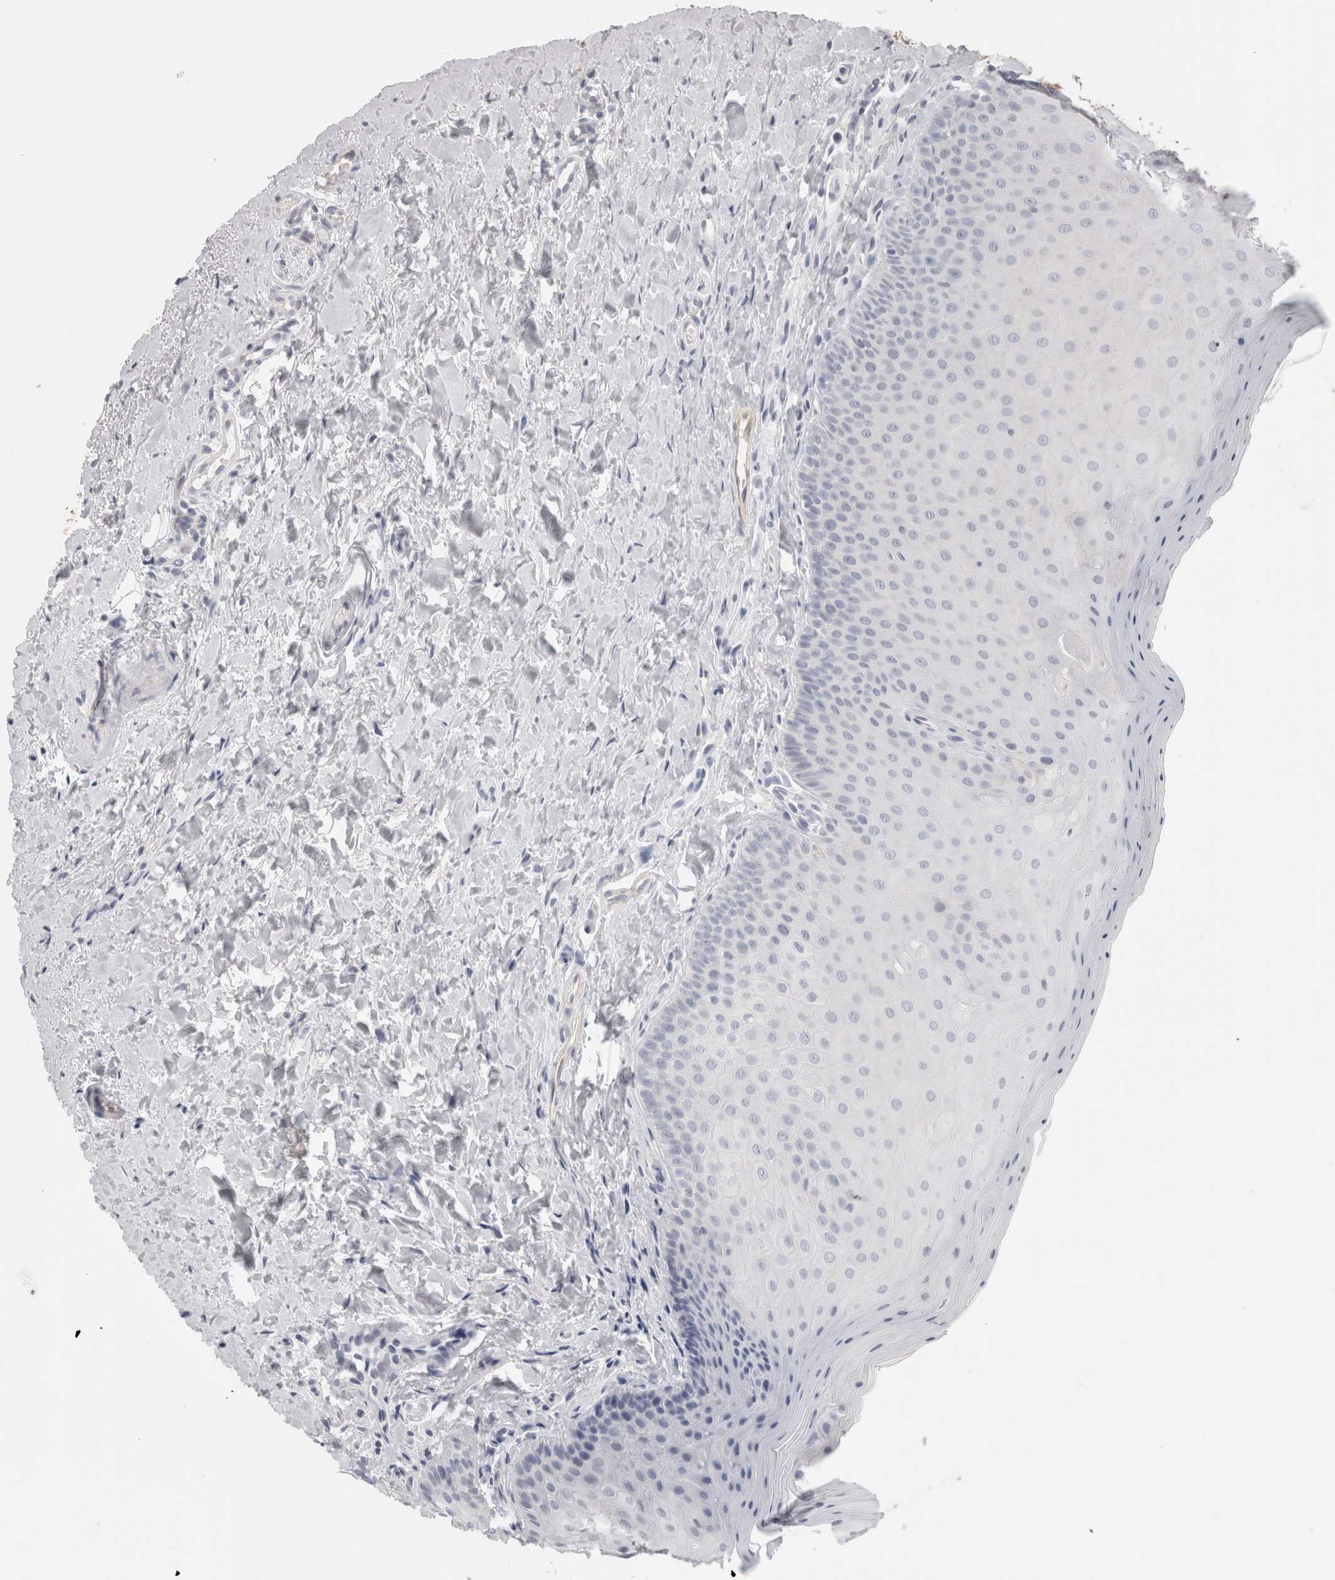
{"staining": {"intensity": "negative", "quantity": "none", "location": "none"}, "tissue": "oral mucosa", "cell_type": "Squamous epithelial cells", "image_type": "normal", "snomed": [{"axis": "morphology", "description": "Normal tissue, NOS"}, {"axis": "topography", "description": "Oral tissue"}], "caption": "Protein analysis of benign oral mucosa reveals no significant positivity in squamous epithelial cells. (DAB immunohistochemistry, high magnification).", "gene": "FBLIM1", "patient": {"sex": "female", "age": 31}}